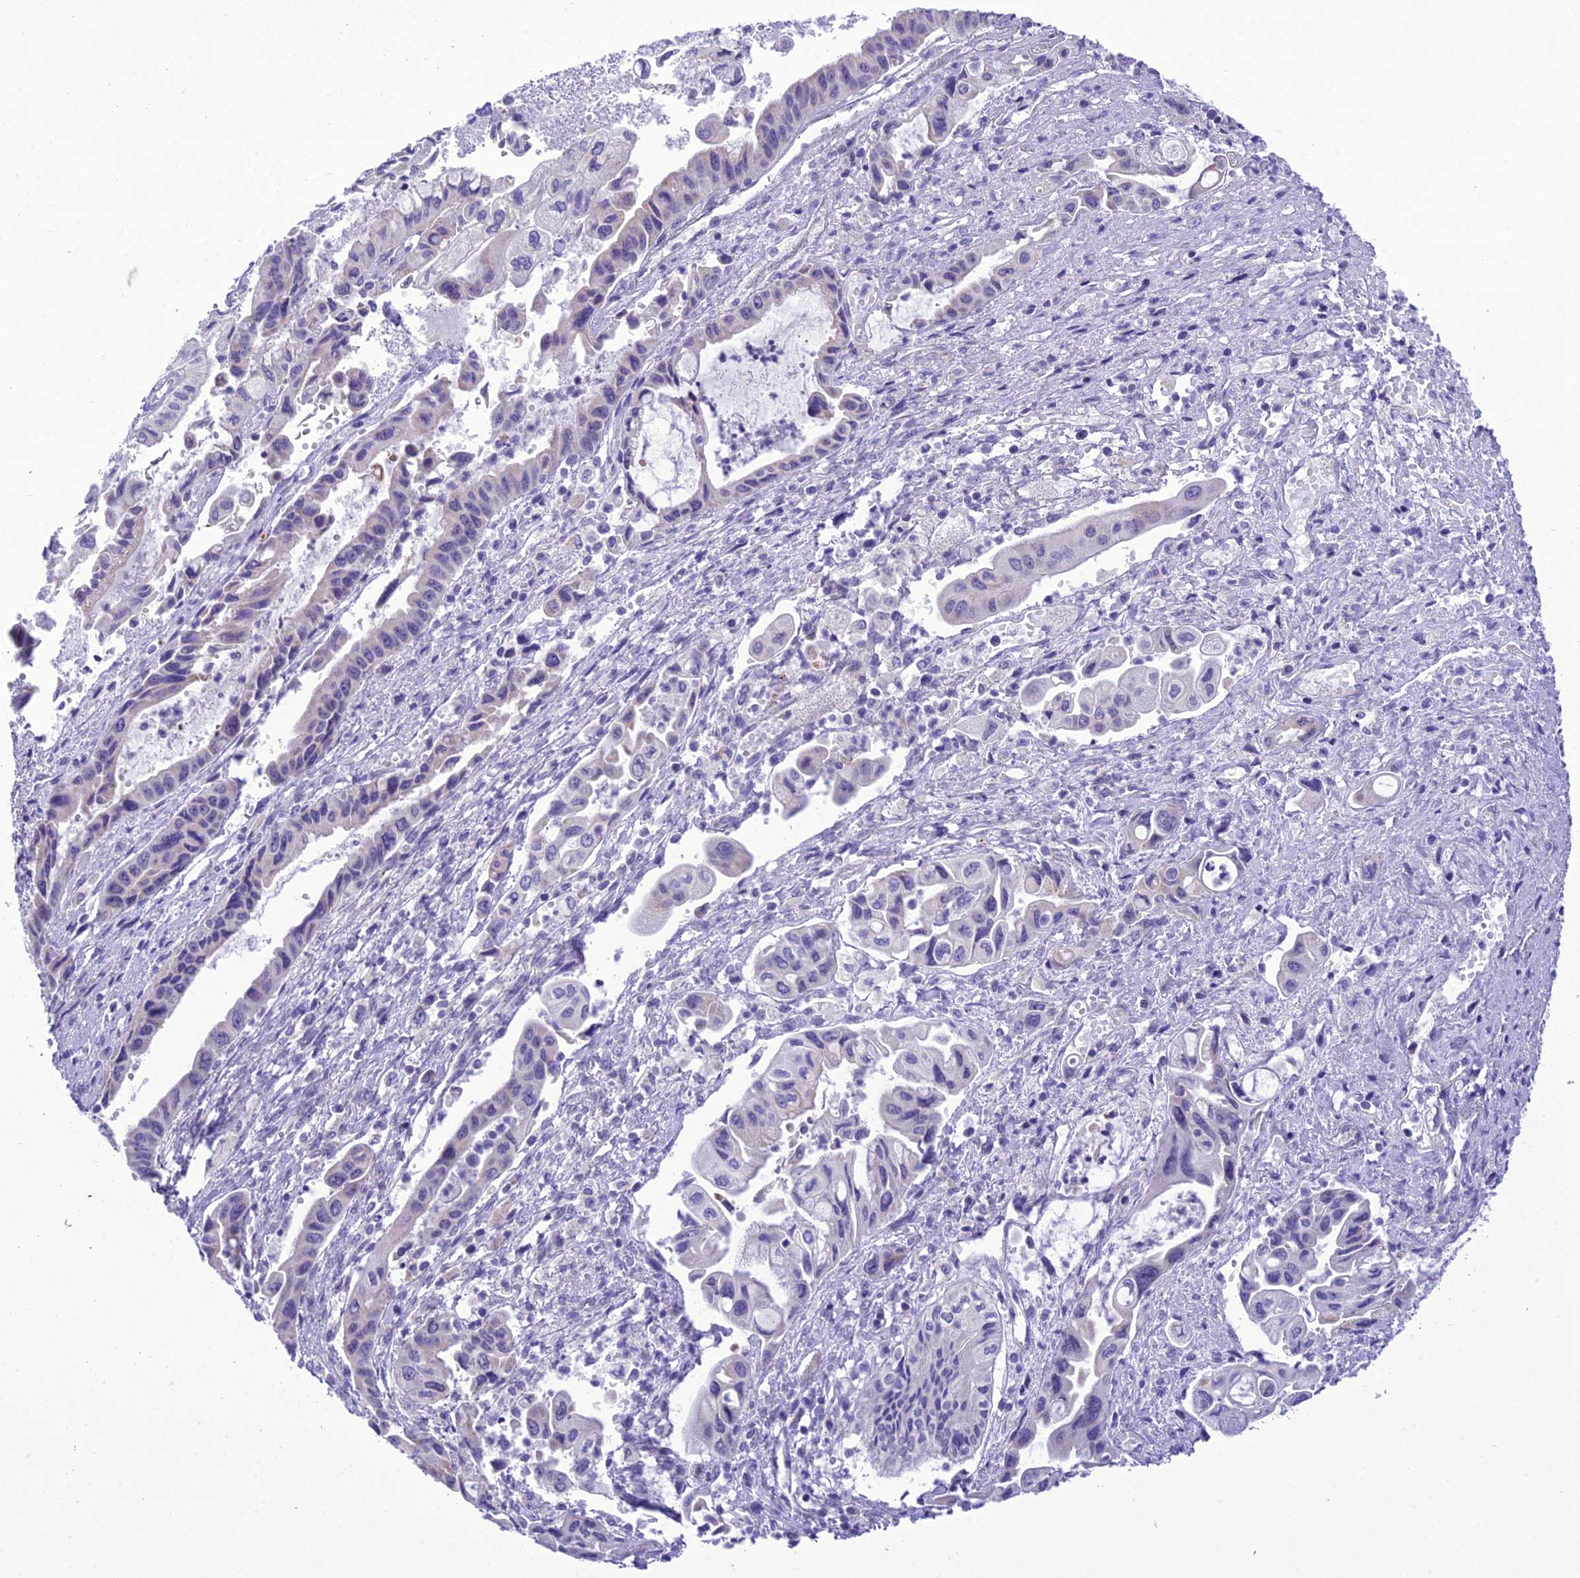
{"staining": {"intensity": "negative", "quantity": "none", "location": "none"}, "tissue": "pancreatic cancer", "cell_type": "Tumor cells", "image_type": "cancer", "snomed": [{"axis": "morphology", "description": "Adenocarcinoma, NOS"}, {"axis": "topography", "description": "Pancreas"}], "caption": "Immunohistochemistry photomicrograph of human adenocarcinoma (pancreatic) stained for a protein (brown), which shows no staining in tumor cells. (DAB (3,3'-diaminobenzidine) immunohistochemistry, high magnification).", "gene": "B9D2", "patient": {"sex": "female", "age": 50}}